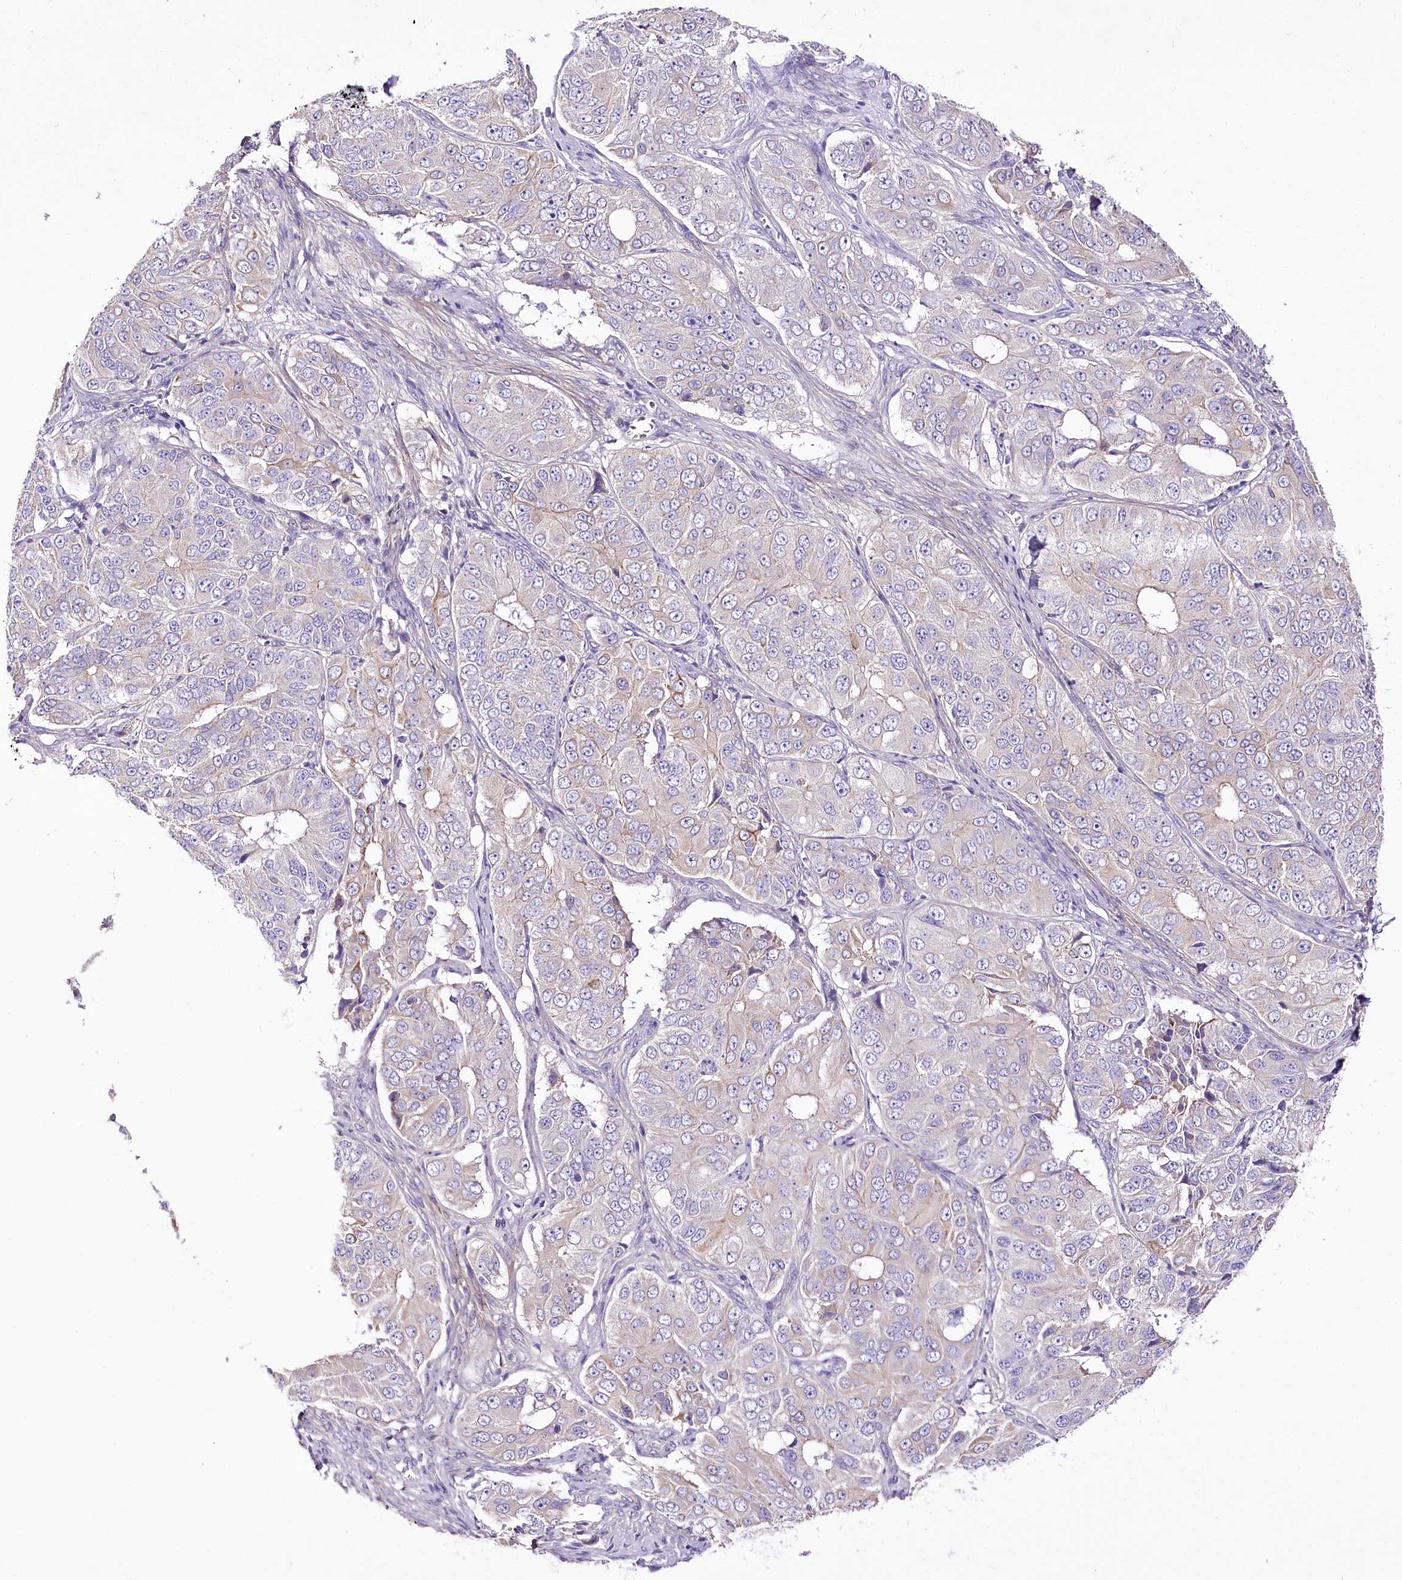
{"staining": {"intensity": "weak", "quantity": "<25%", "location": "cytoplasmic/membranous"}, "tissue": "ovarian cancer", "cell_type": "Tumor cells", "image_type": "cancer", "snomed": [{"axis": "morphology", "description": "Carcinoma, endometroid"}, {"axis": "topography", "description": "Ovary"}], "caption": "The photomicrograph reveals no staining of tumor cells in ovarian cancer (endometroid carcinoma).", "gene": "LRRC14B", "patient": {"sex": "female", "age": 51}}